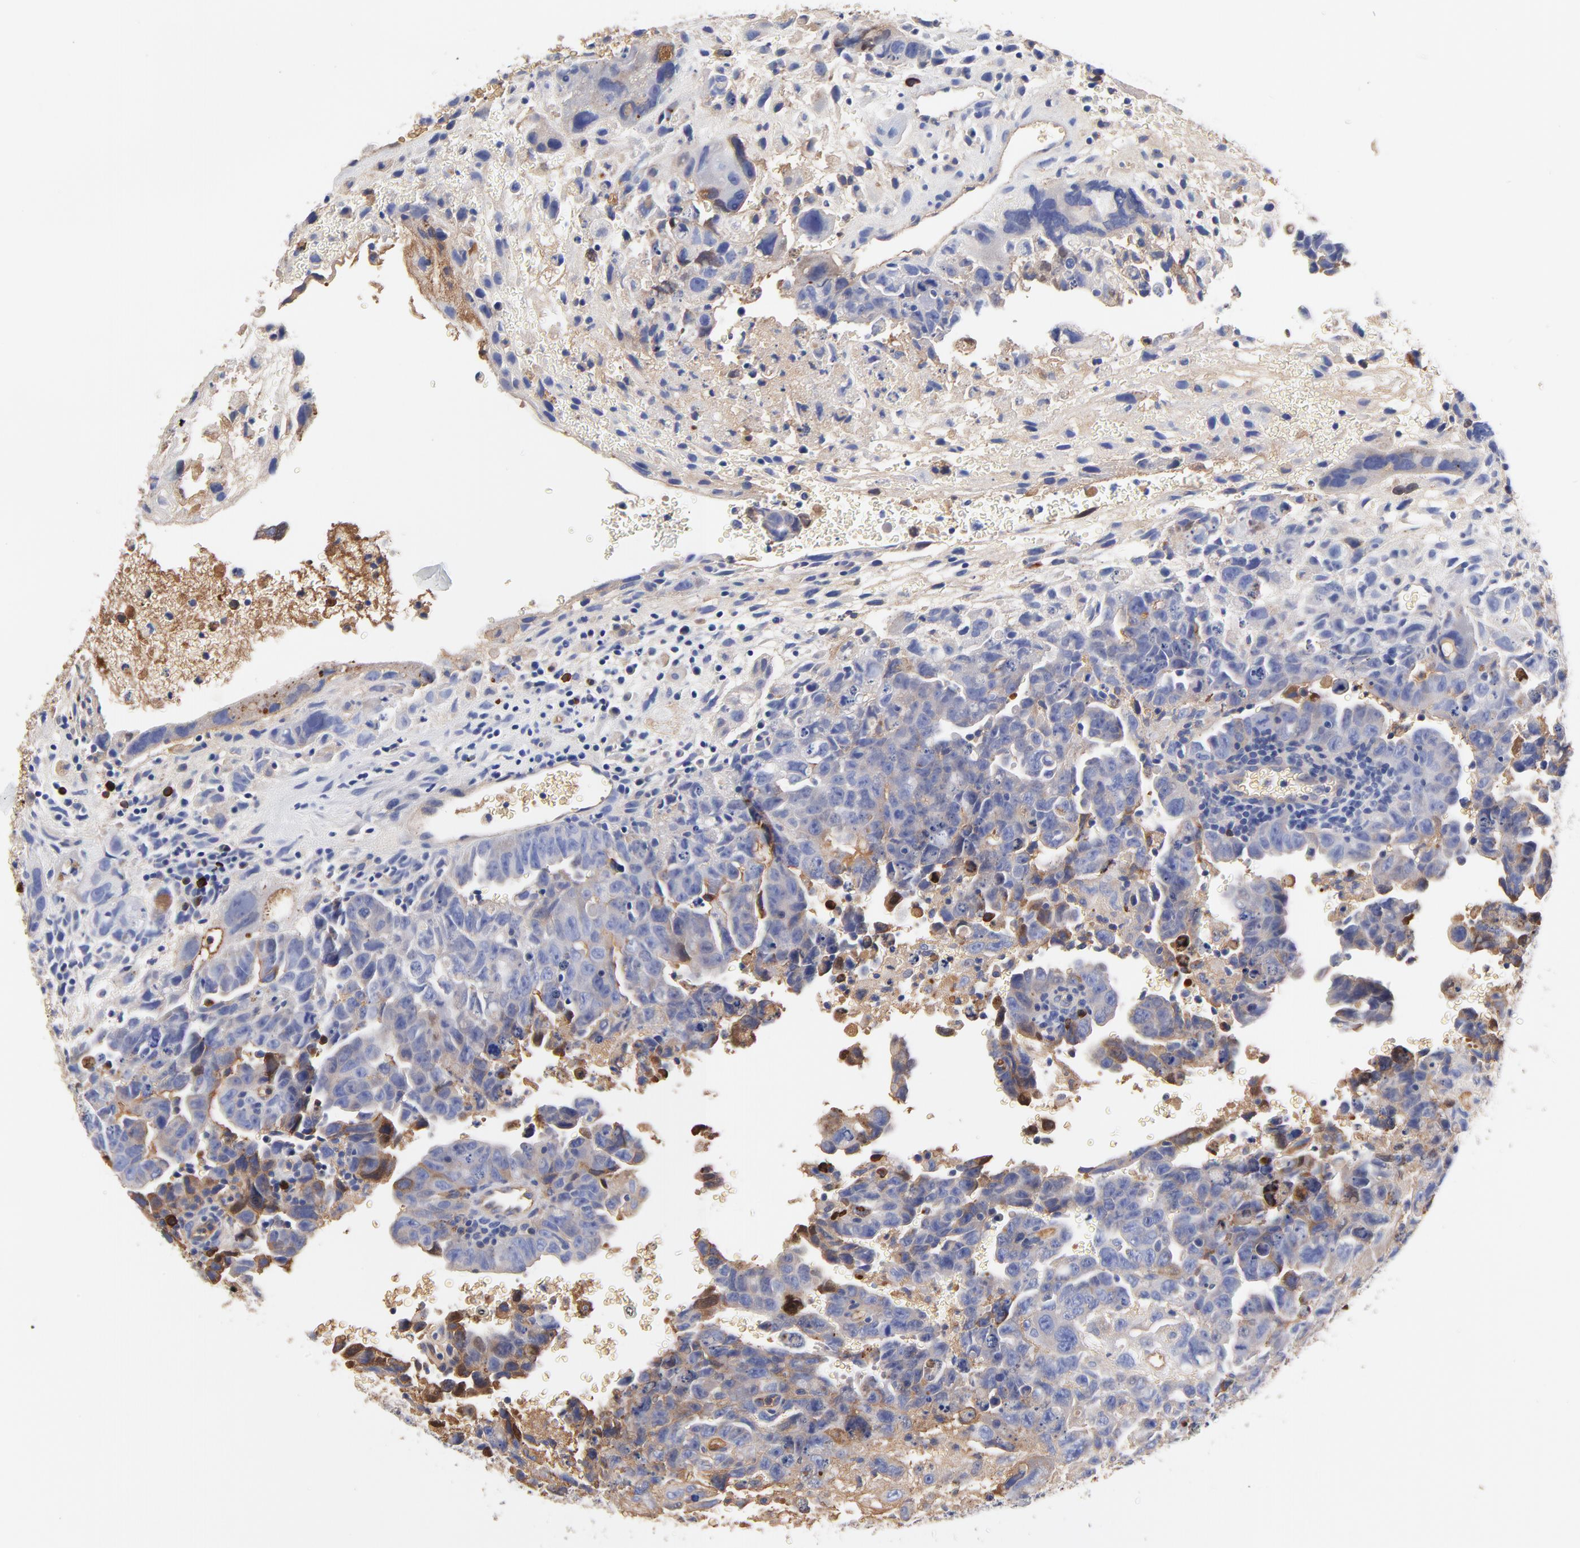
{"staining": {"intensity": "weak", "quantity": "25%-75%", "location": "cytoplasmic/membranous"}, "tissue": "testis cancer", "cell_type": "Tumor cells", "image_type": "cancer", "snomed": [{"axis": "morphology", "description": "Carcinoma, Embryonal, NOS"}, {"axis": "topography", "description": "Testis"}], "caption": "Human testis cancer stained with a brown dye shows weak cytoplasmic/membranous positive staining in about 25%-75% of tumor cells.", "gene": "IGLV3-10", "patient": {"sex": "male", "age": 28}}